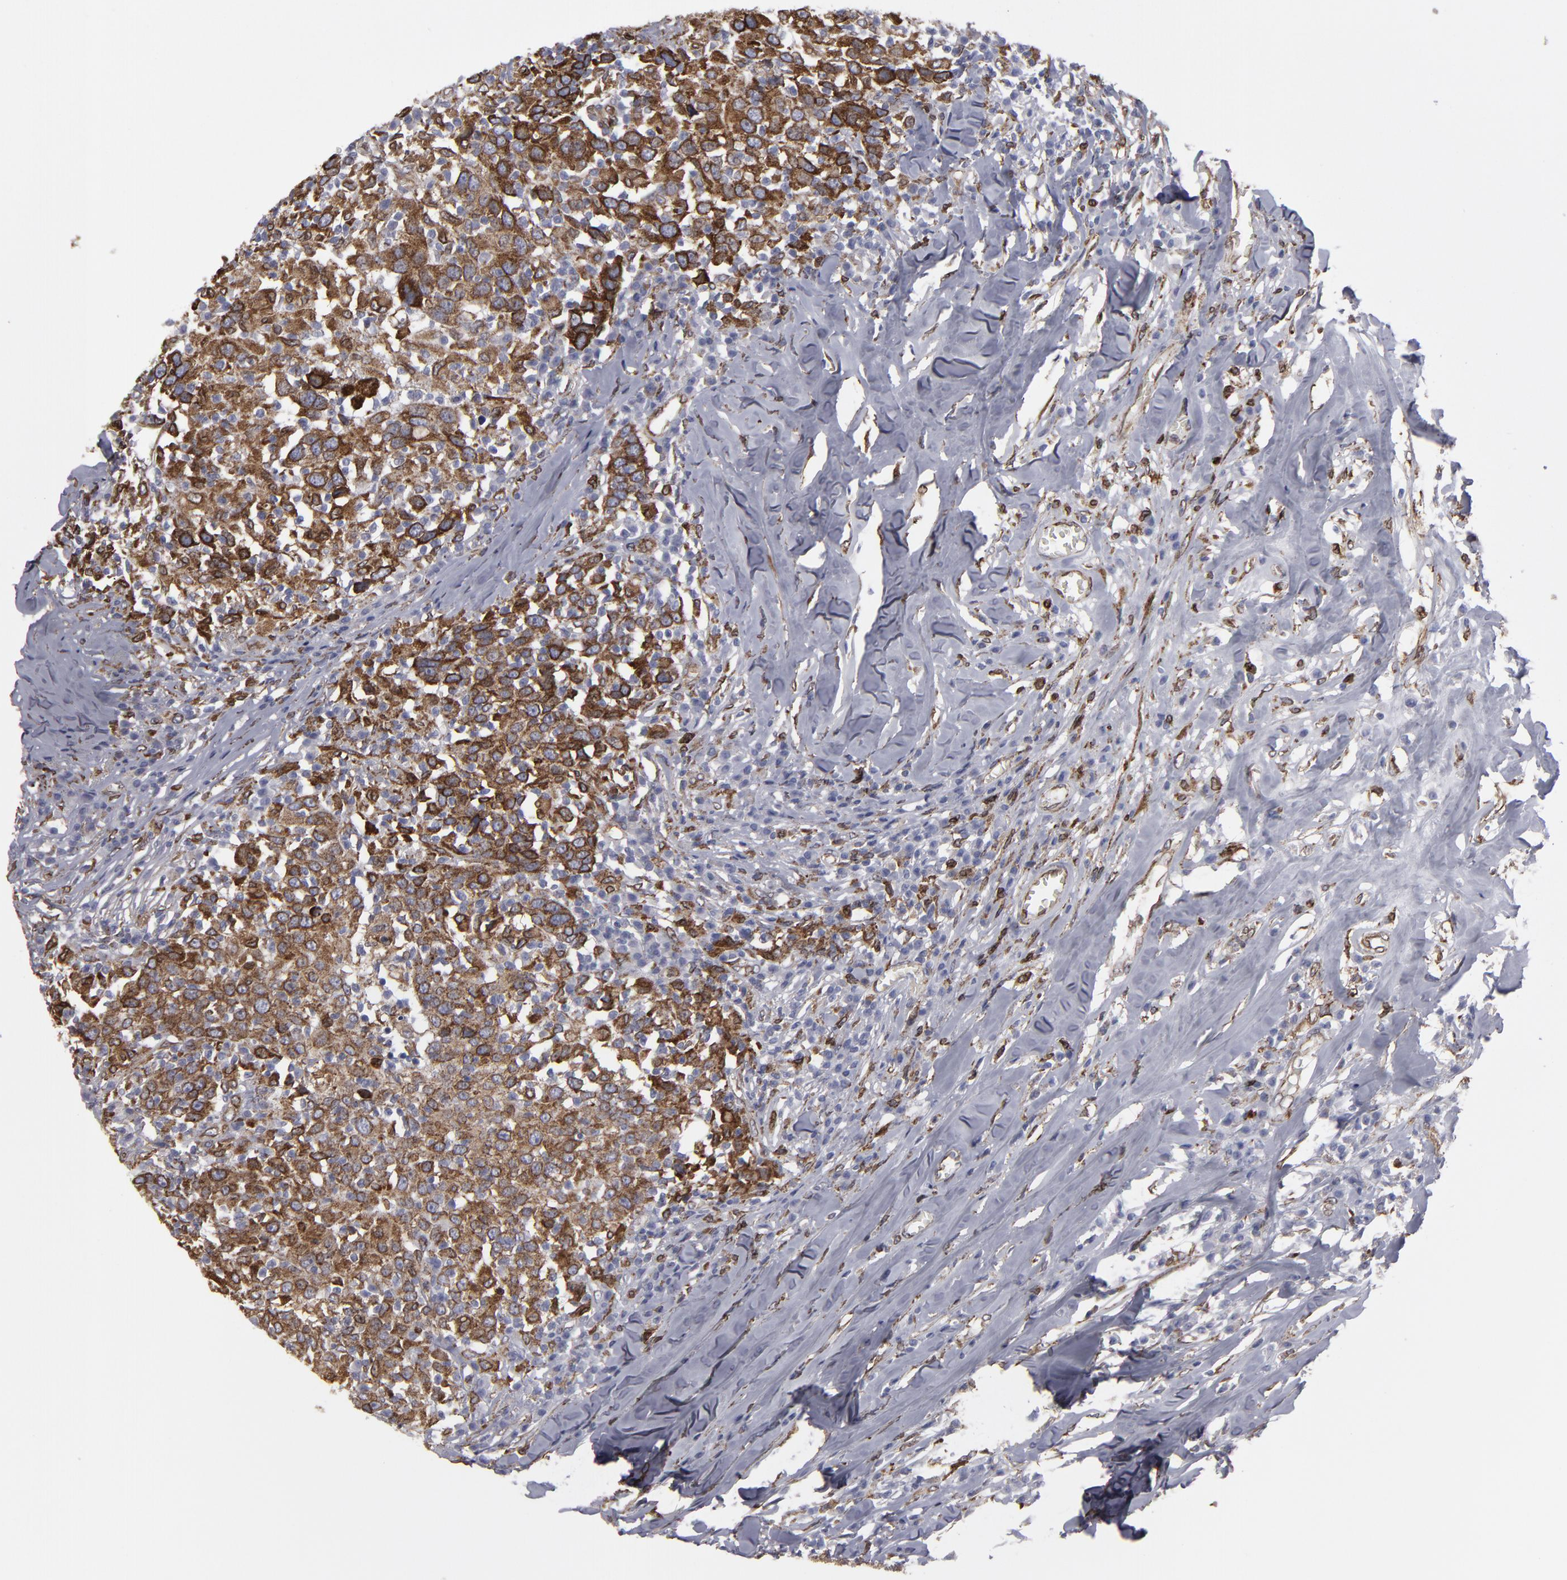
{"staining": {"intensity": "strong", "quantity": ">75%", "location": "cytoplasmic/membranous"}, "tissue": "head and neck cancer", "cell_type": "Tumor cells", "image_type": "cancer", "snomed": [{"axis": "morphology", "description": "Adenocarcinoma, NOS"}, {"axis": "topography", "description": "Salivary gland"}, {"axis": "topography", "description": "Head-Neck"}], "caption": "Head and neck cancer (adenocarcinoma) was stained to show a protein in brown. There is high levels of strong cytoplasmic/membranous staining in approximately >75% of tumor cells.", "gene": "ERLIN2", "patient": {"sex": "female", "age": 65}}